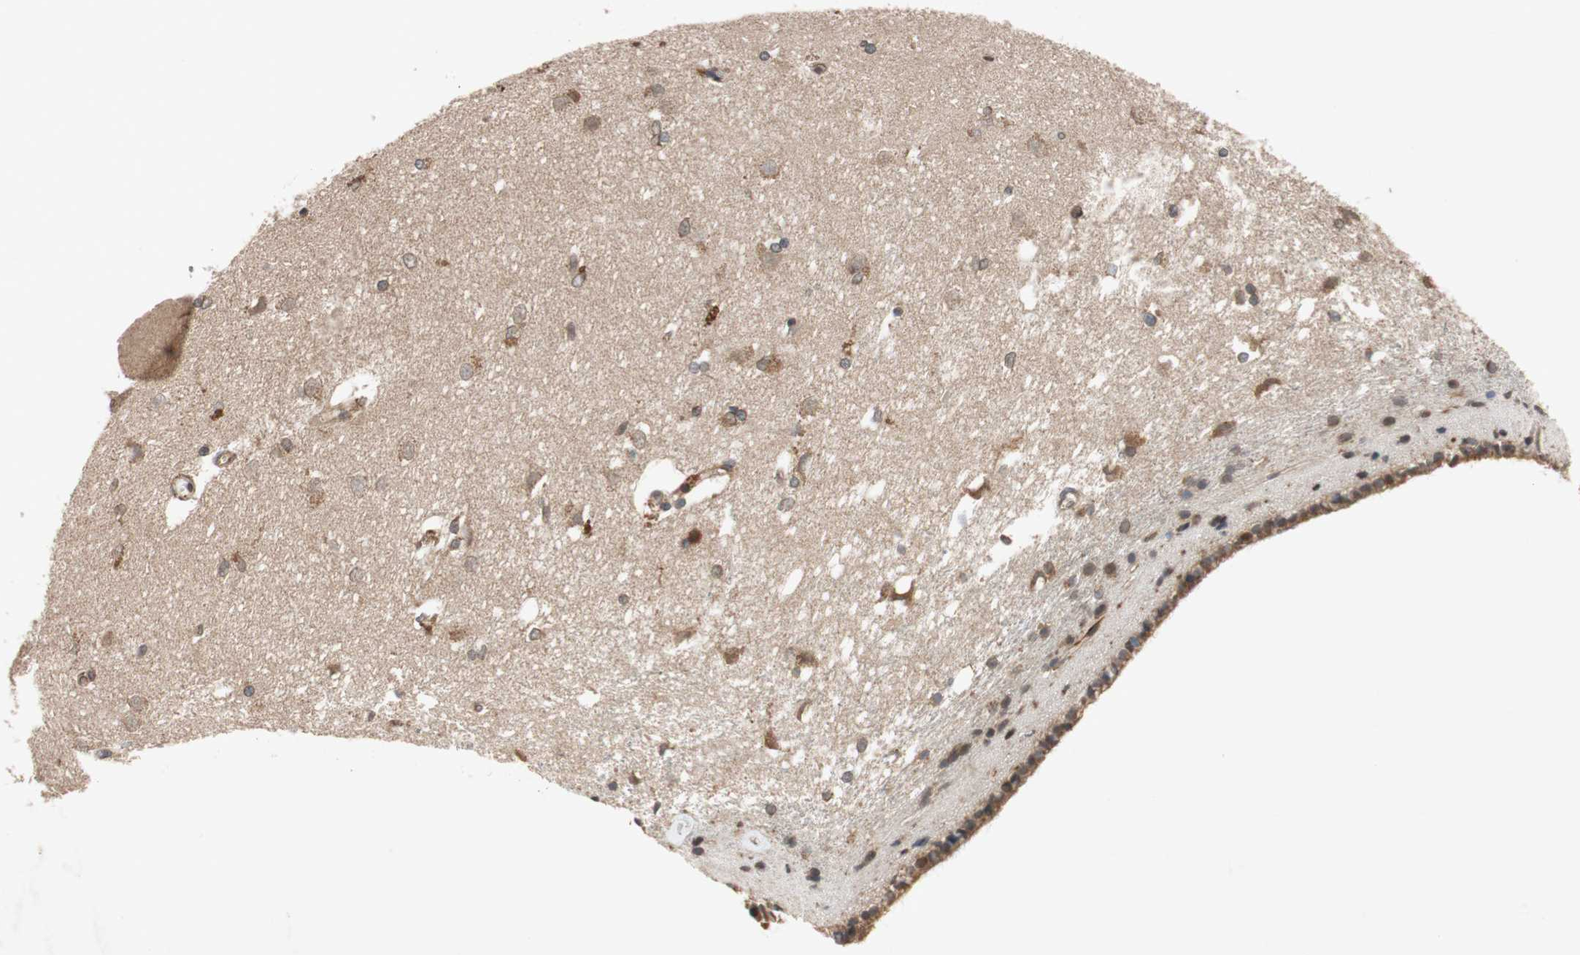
{"staining": {"intensity": "moderate", "quantity": "<25%", "location": "cytoplasmic/membranous,nuclear"}, "tissue": "caudate", "cell_type": "Glial cells", "image_type": "normal", "snomed": [{"axis": "morphology", "description": "Normal tissue, NOS"}, {"axis": "topography", "description": "Lateral ventricle wall"}], "caption": "This photomicrograph demonstrates immunohistochemistry staining of normal human caudate, with low moderate cytoplasmic/membranous,nuclear expression in approximately <25% of glial cells.", "gene": "AUP1", "patient": {"sex": "female", "age": 19}}